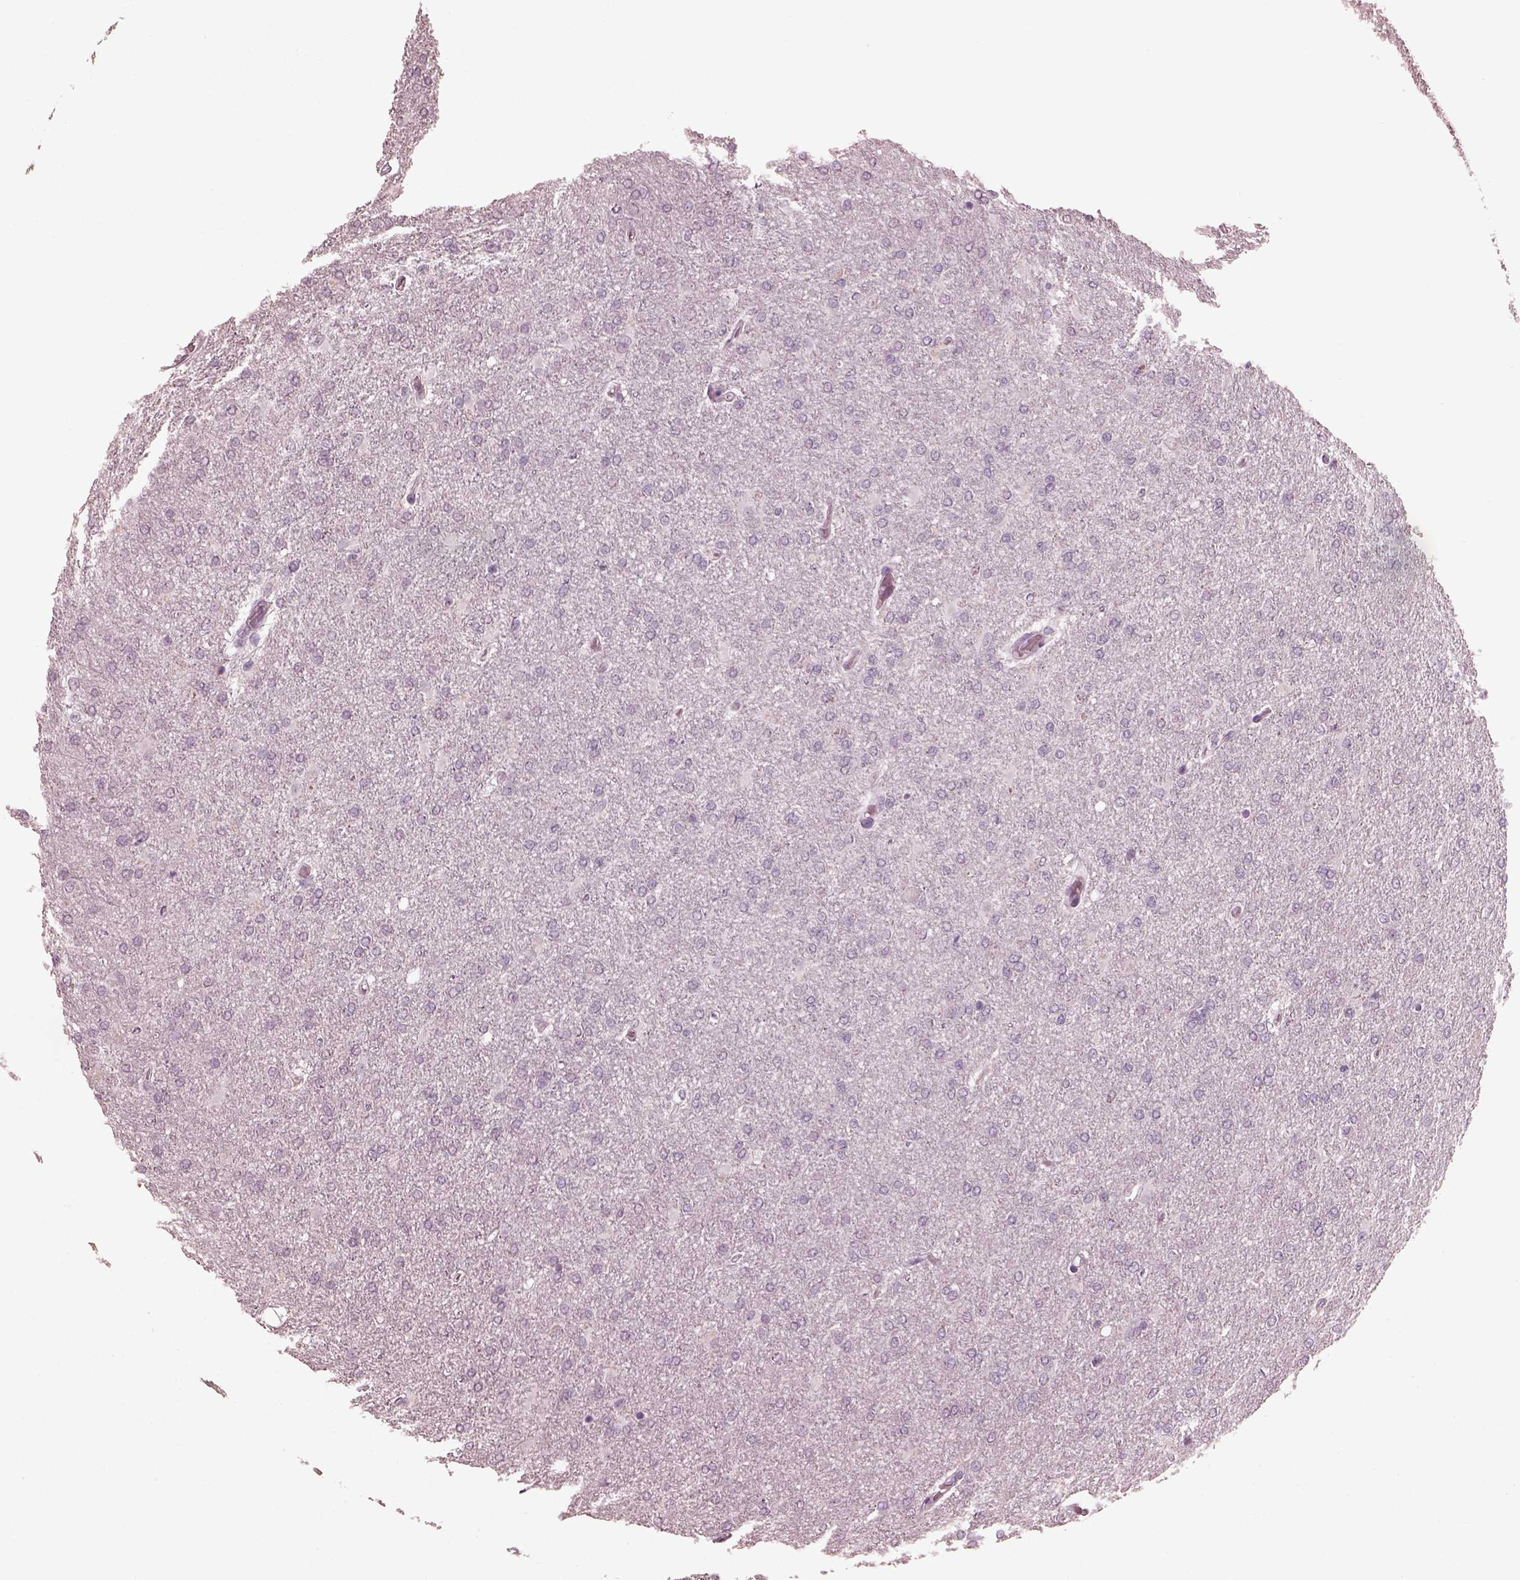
{"staining": {"intensity": "negative", "quantity": "none", "location": "none"}, "tissue": "glioma", "cell_type": "Tumor cells", "image_type": "cancer", "snomed": [{"axis": "morphology", "description": "Glioma, malignant, High grade"}, {"axis": "topography", "description": "Cerebral cortex"}], "caption": "Immunohistochemical staining of glioma shows no significant expression in tumor cells.", "gene": "CGA", "patient": {"sex": "male", "age": 70}}